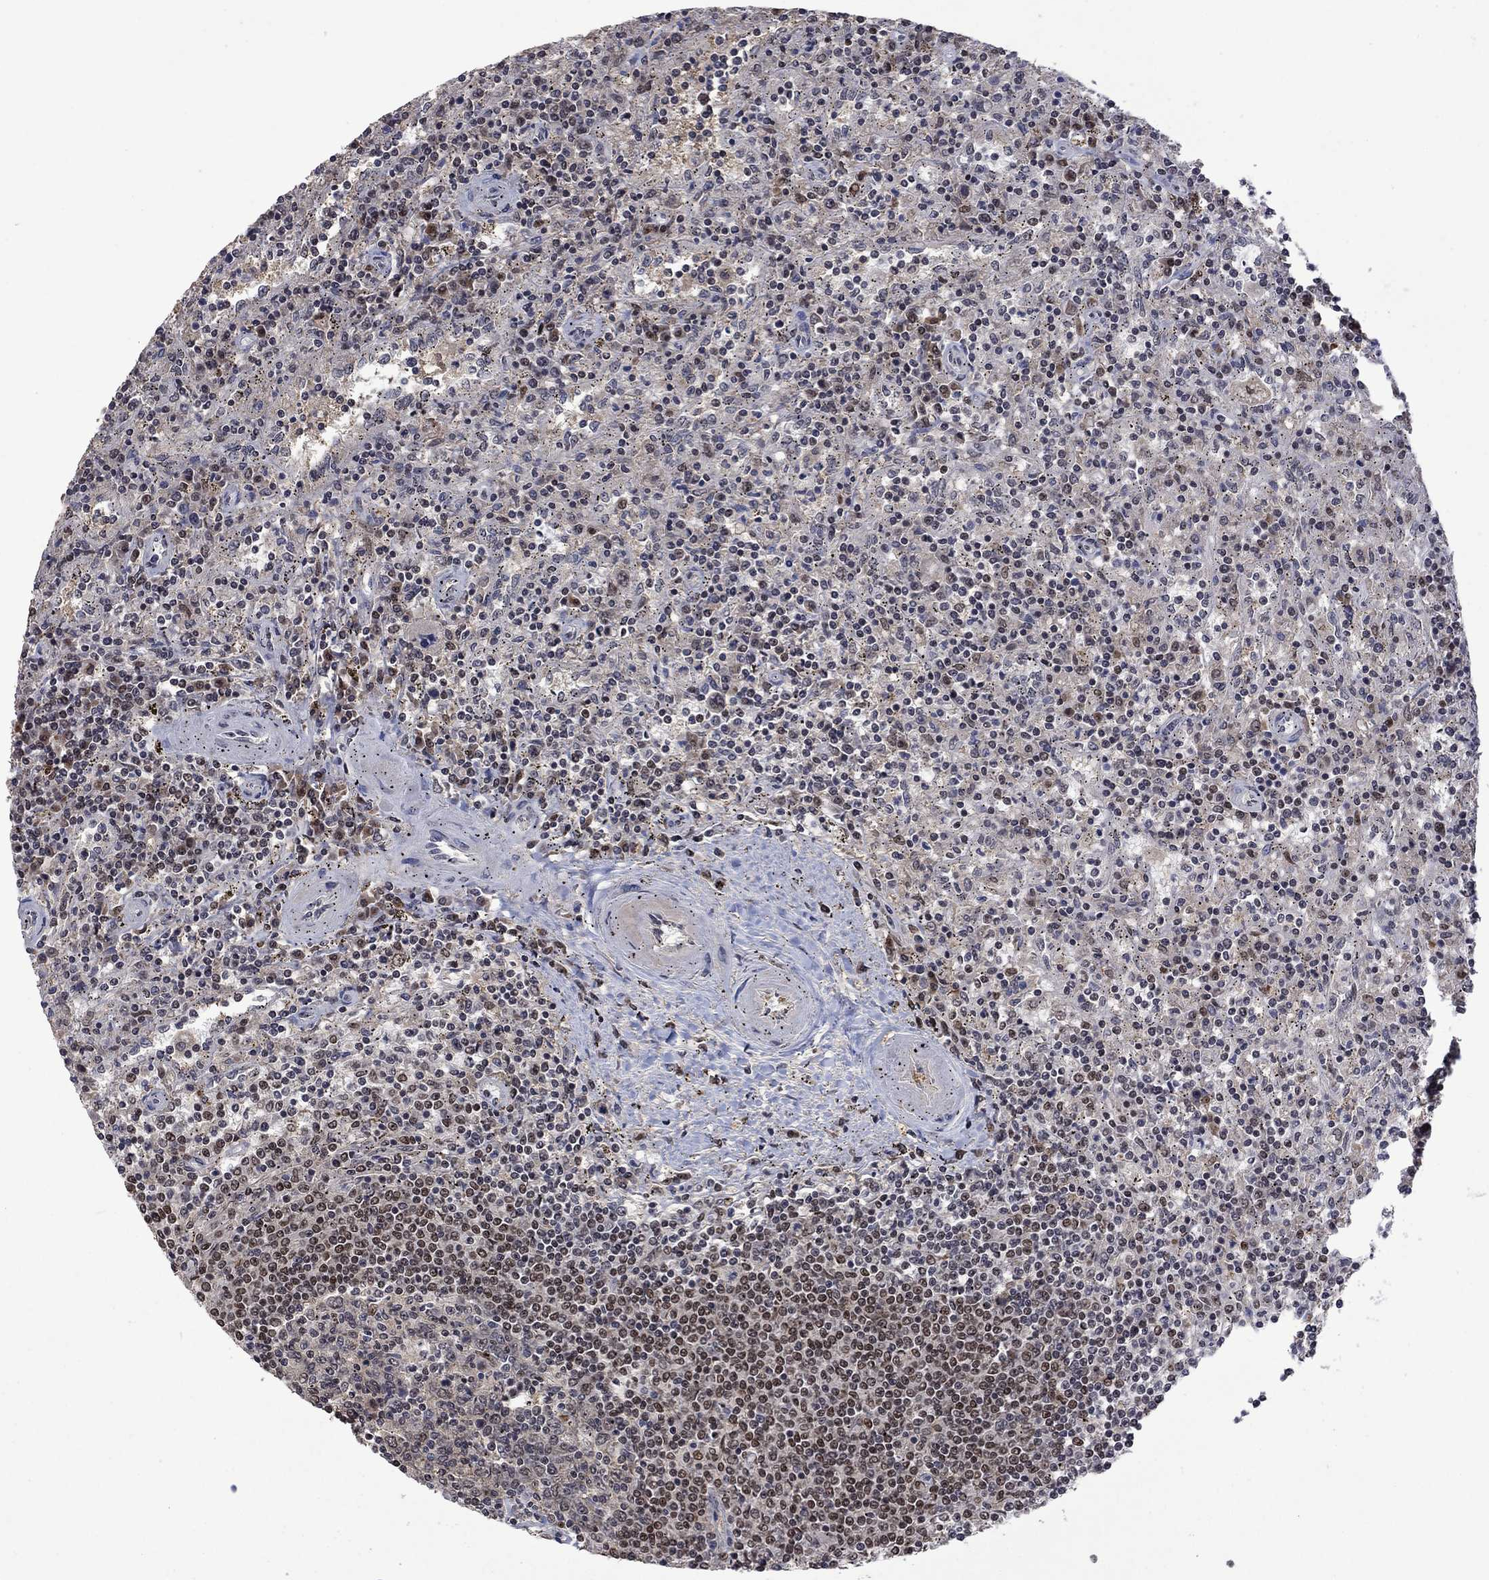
{"staining": {"intensity": "moderate", "quantity": "<25%", "location": "nuclear"}, "tissue": "lymphoma", "cell_type": "Tumor cells", "image_type": "cancer", "snomed": [{"axis": "morphology", "description": "Malignant lymphoma, non-Hodgkin's type, Low grade"}, {"axis": "topography", "description": "Spleen"}], "caption": "Immunohistochemical staining of lymphoma reveals moderate nuclear protein staining in about <25% of tumor cells. Ihc stains the protein in brown and the nuclei are stained blue.", "gene": "FBL", "patient": {"sex": "male", "age": 62}}